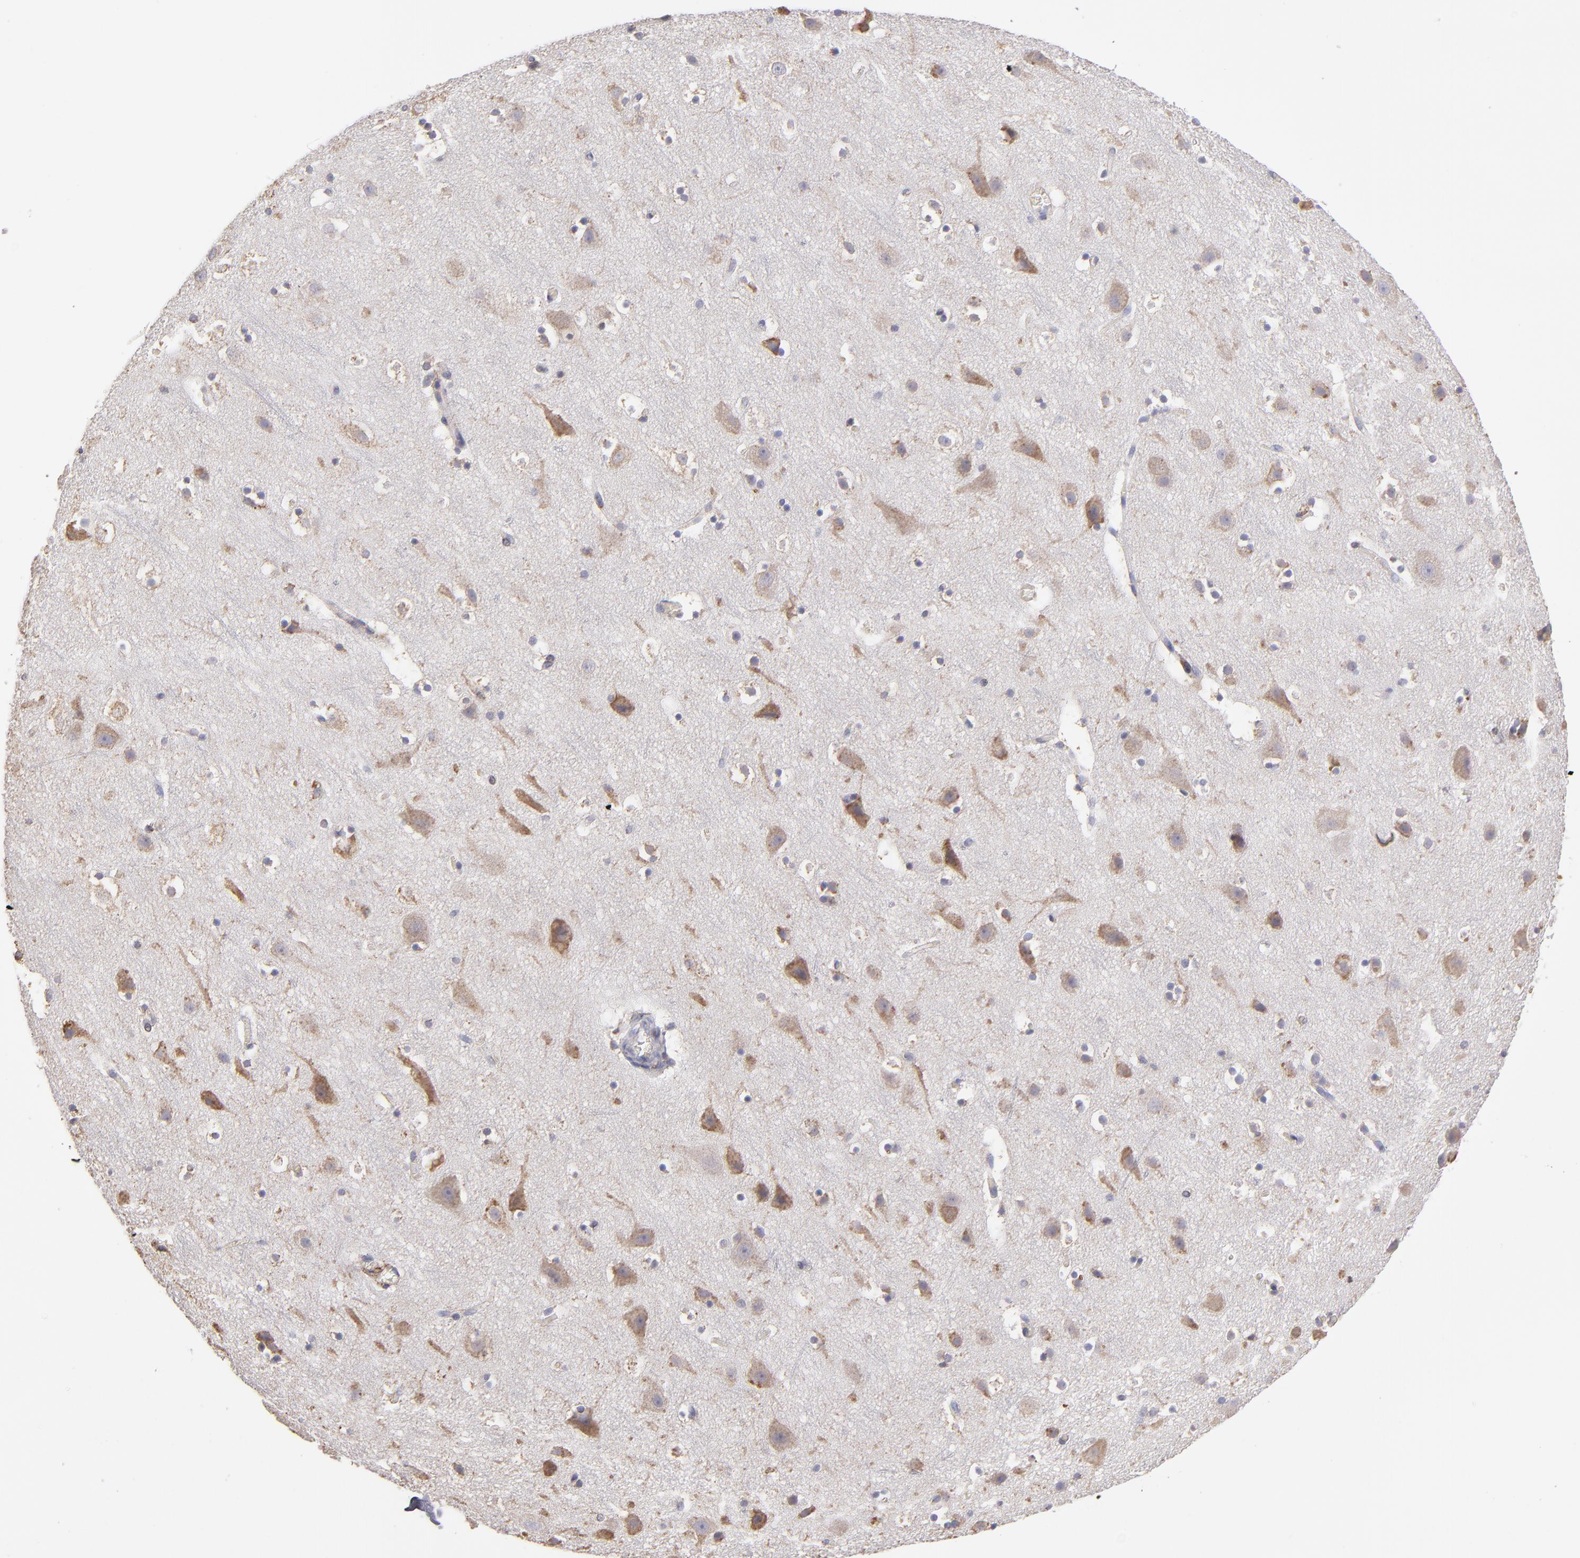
{"staining": {"intensity": "negative", "quantity": "none", "location": "none"}, "tissue": "cerebral cortex", "cell_type": "Endothelial cells", "image_type": "normal", "snomed": [{"axis": "morphology", "description": "Normal tissue, NOS"}, {"axis": "topography", "description": "Cerebral cortex"}], "caption": "Cerebral cortex was stained to show a protein in brown. There is no significant positivity in endothelial cells. (DAB IHC visualized using brightfield microscopy, high magnification).", "gene": "CALR", "patient": {"sex": "male", "age": 45}}